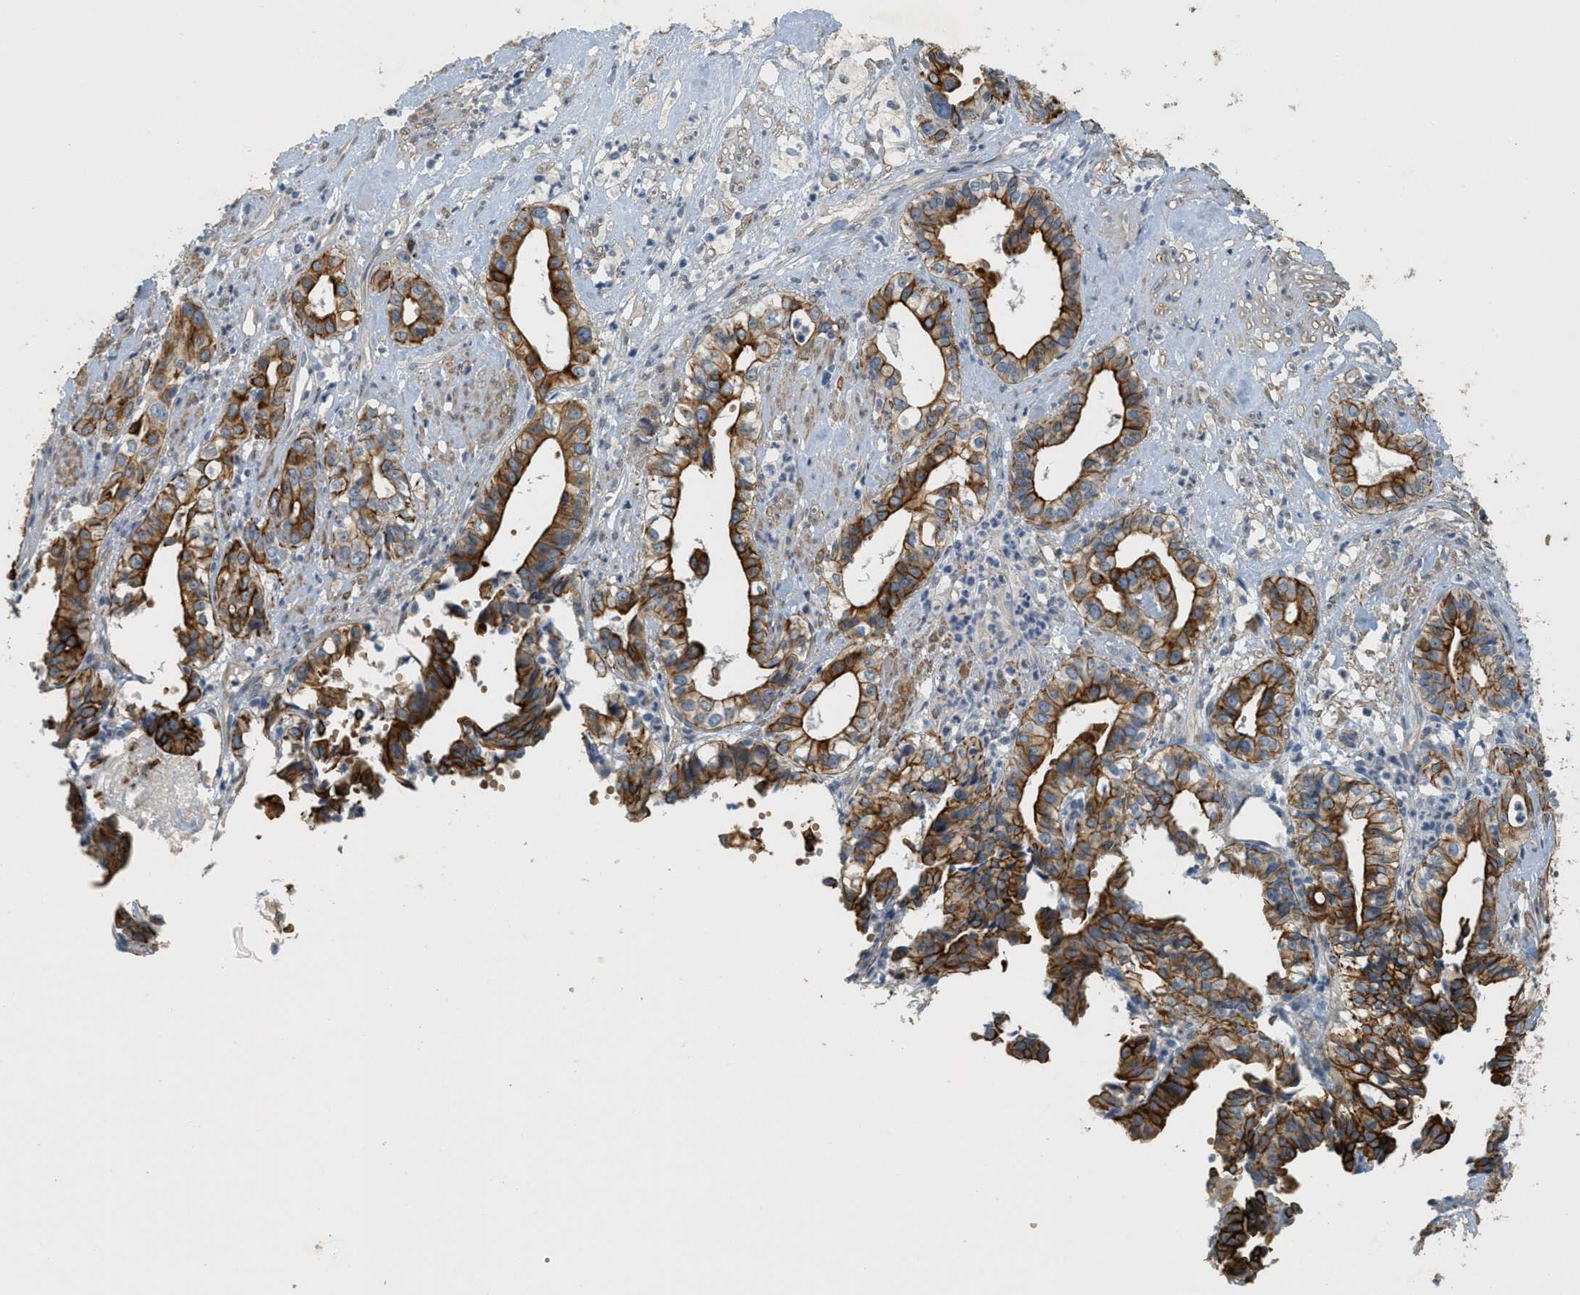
{"staining": {"intensity": "strong", "quantity": ">75%", "location": "cytoplasmic/membranous"}, "tissue": "liver cancer", "cell_type": "Tumor cells", "image_type": "cancer", "snomed": [{"axis": "morphology", "description": "Cholangiocarcinoma"}, {"axis": "topography", "description": "Liver"}], "caption": "A photomicrograph of liver cancer stained for a protein shows strong cytoplasmic/membranous brown staining in tumor cells.", "gene": "MRS2", "patient": {"sex": "female", "age": 61}}